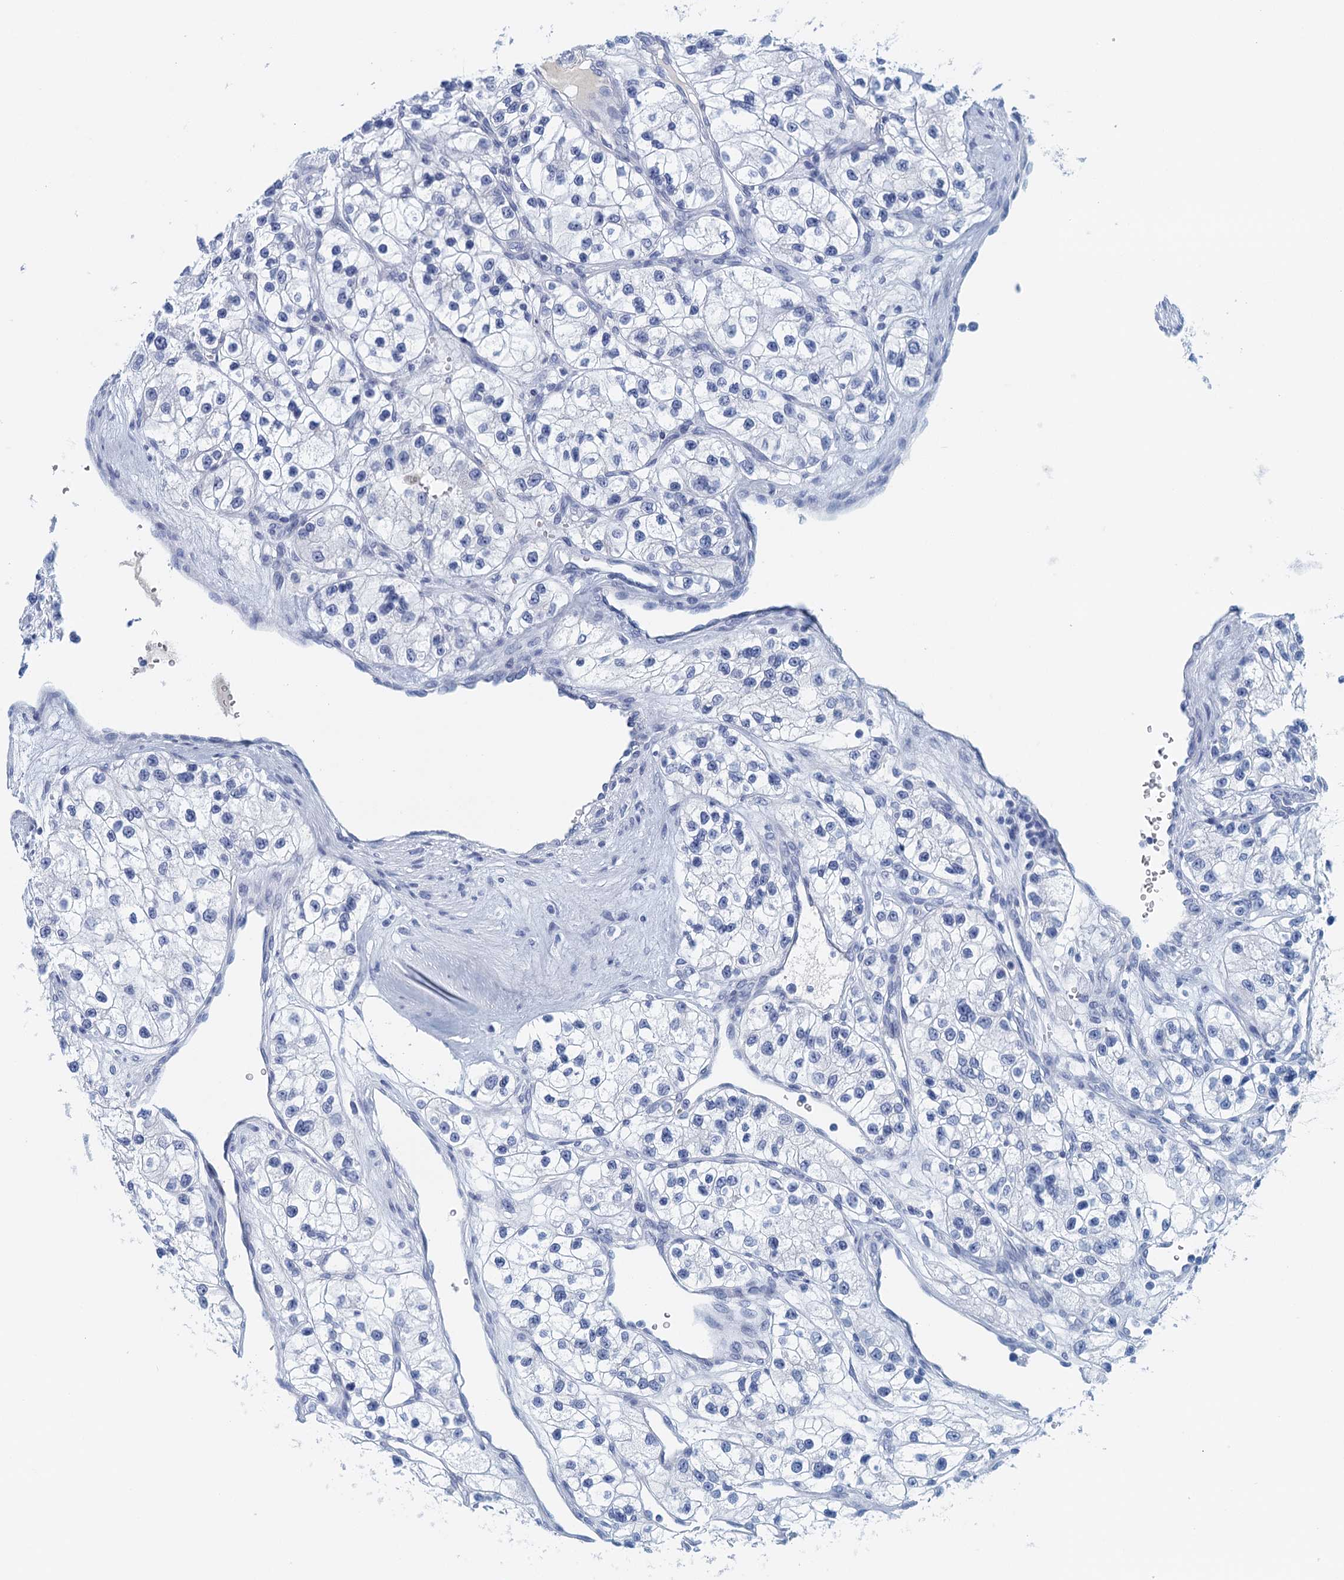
{"staining": {"intensity": "negative", "quantity": "none", "location": "none"}, "tissue": "renal cancer", "cell_type": "Tumor cells", "image_type": "cancer", "snomed": [{"axis": "morphology", "description": "Adenocarcinoma, NOS"}, {"axis": "topography", "description": "Kidney"}], "caption": "Immunohistochemistry (IHC) of renal adenocarcinoma demonstrates no positivity in tumor cells.", "gene": "CYP51A1", "patient": {"sex": "female", "age": 57}}